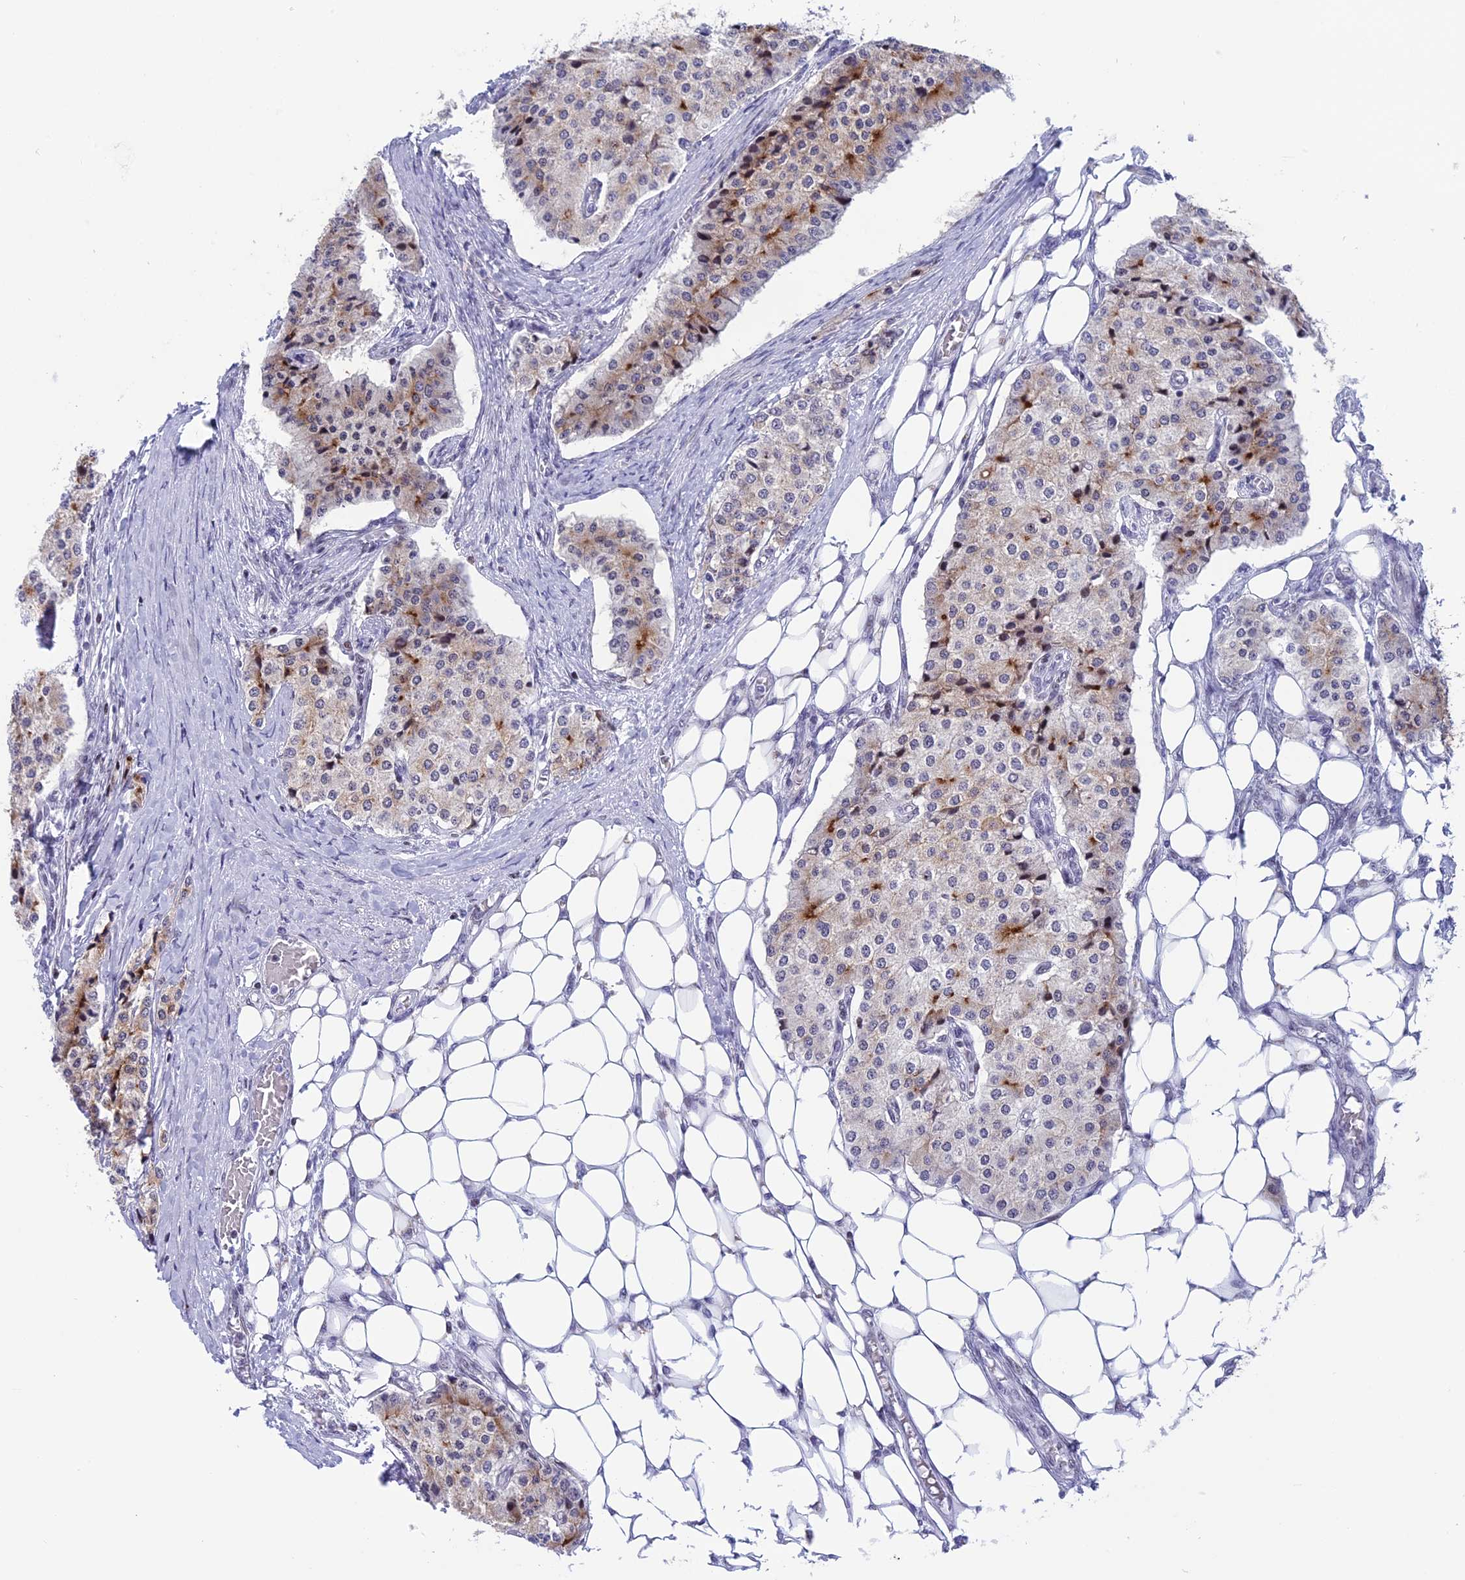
{"staining": {"intensity": "strong", "quantity": "<25%", "location": "cytoplasmic/membranous"}, "tissue": "carcinoid", "cell_type": "Tumor cells", "image_type": "cancer", "snomed": [{"axis": "morphology", "description": "Carcinoid, malignant, NOS"}, {"axis": "topography", "description": "Colon"}], "caption": "DAB immunohistochemical staining of human carcinoid shows strong cytoplasmic/membranous protein staining in about <25% of tumor cells. The staining was performed using DAB (3,3'-diaminobenzidine) to visualize the protein expression in brown, while the nuclei were stained in blue with hematoxylin (Magnification: 20x).", "gene": "SPIRE2", "patient": {"sex": "female", "age": 52}}